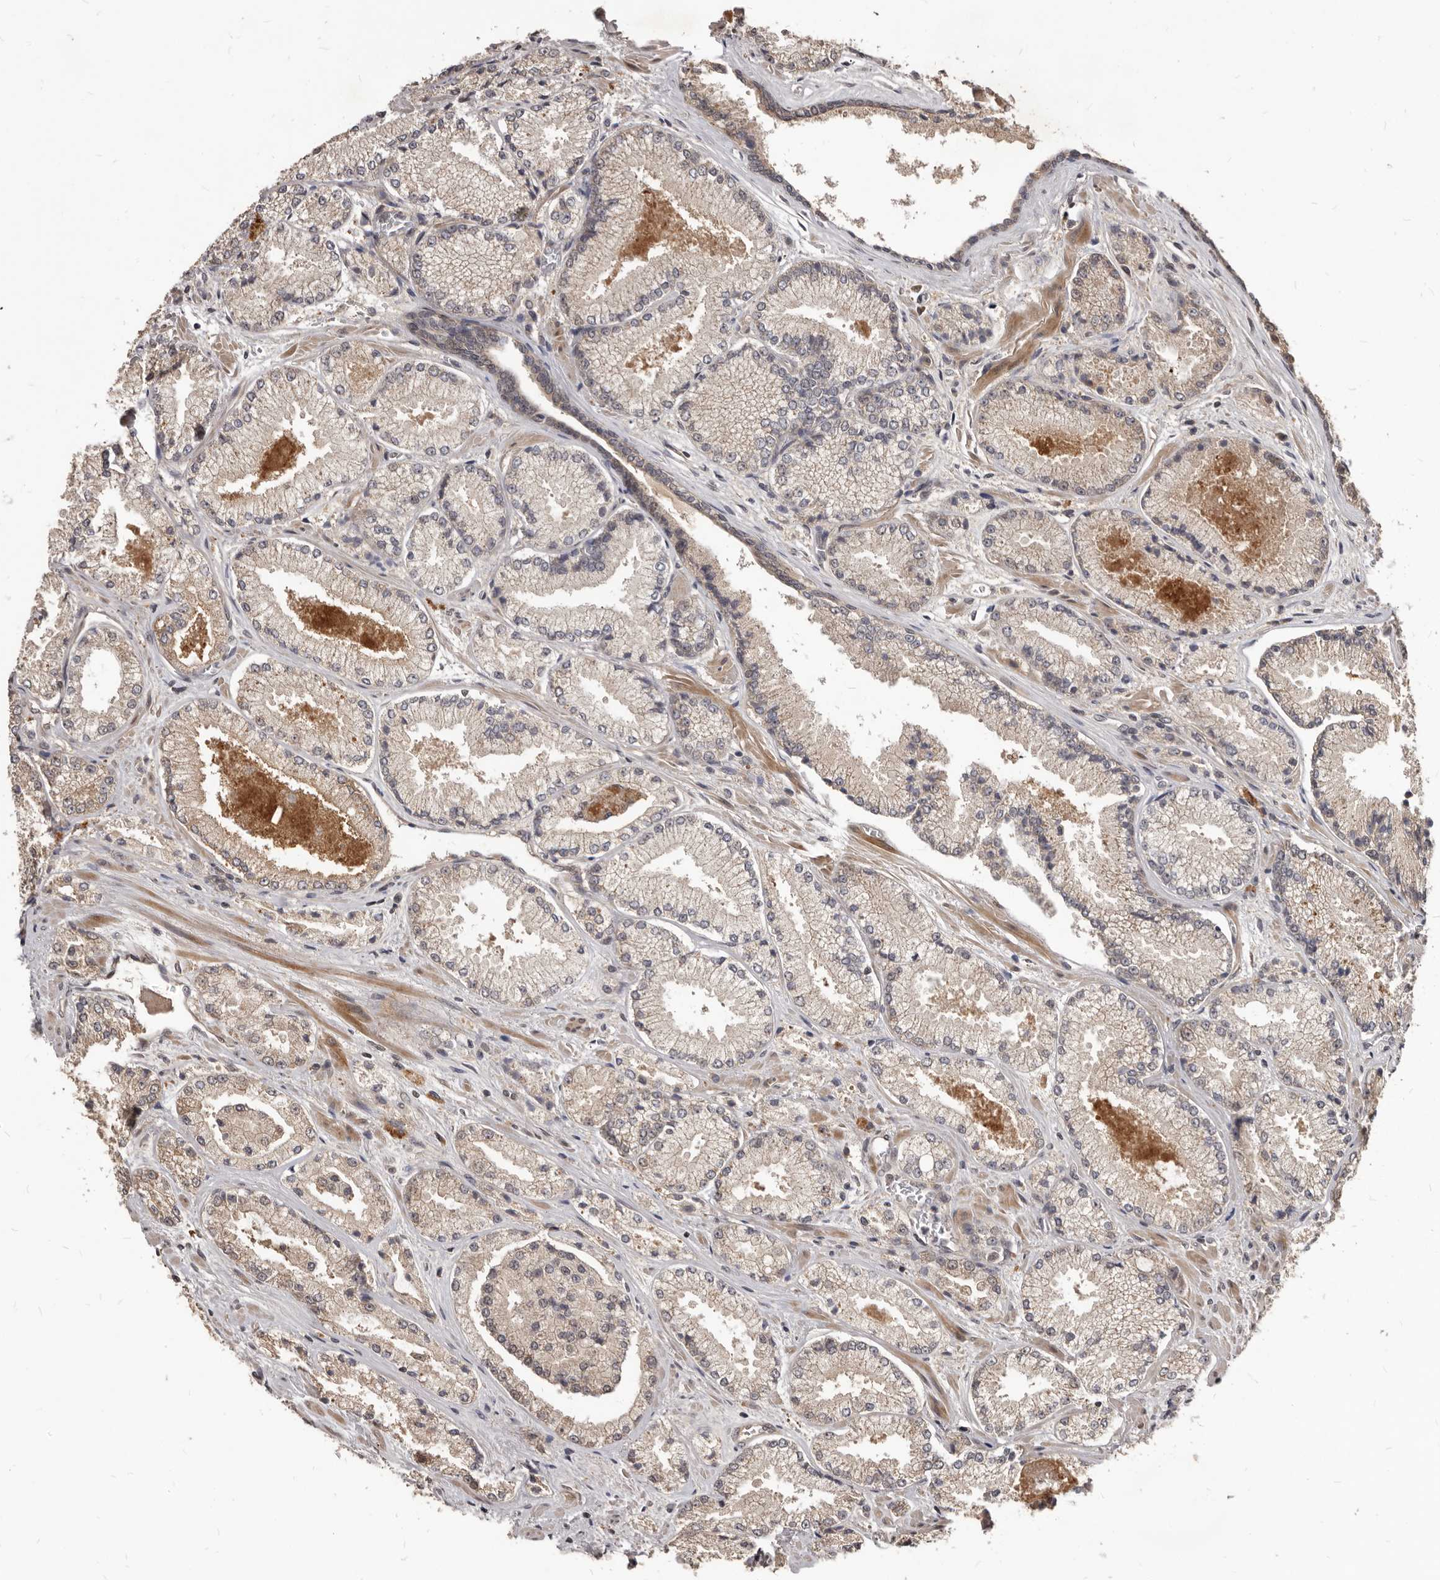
{"staining": {"intensity": "weak", "quantity": "25%-75%", "location": "cytoplasmic/membranous"}, "tissue": "prostate cancer", "cell_type": "Tumor cells", "image_type": "cancer", "snomed": [{"axis": "morphology", "description": "Adenocarcinoma, High grade"}, {"axis": "topography", "description": "Prostate"}], "caption": "Brown immunohistochemical staining in prostate cancer reveals weak cytoplasmic/membranous expression in about 25%-75% of tumor cells.", "gene": "GABPB2", "patient": {"sex": "male", "age": 73}}